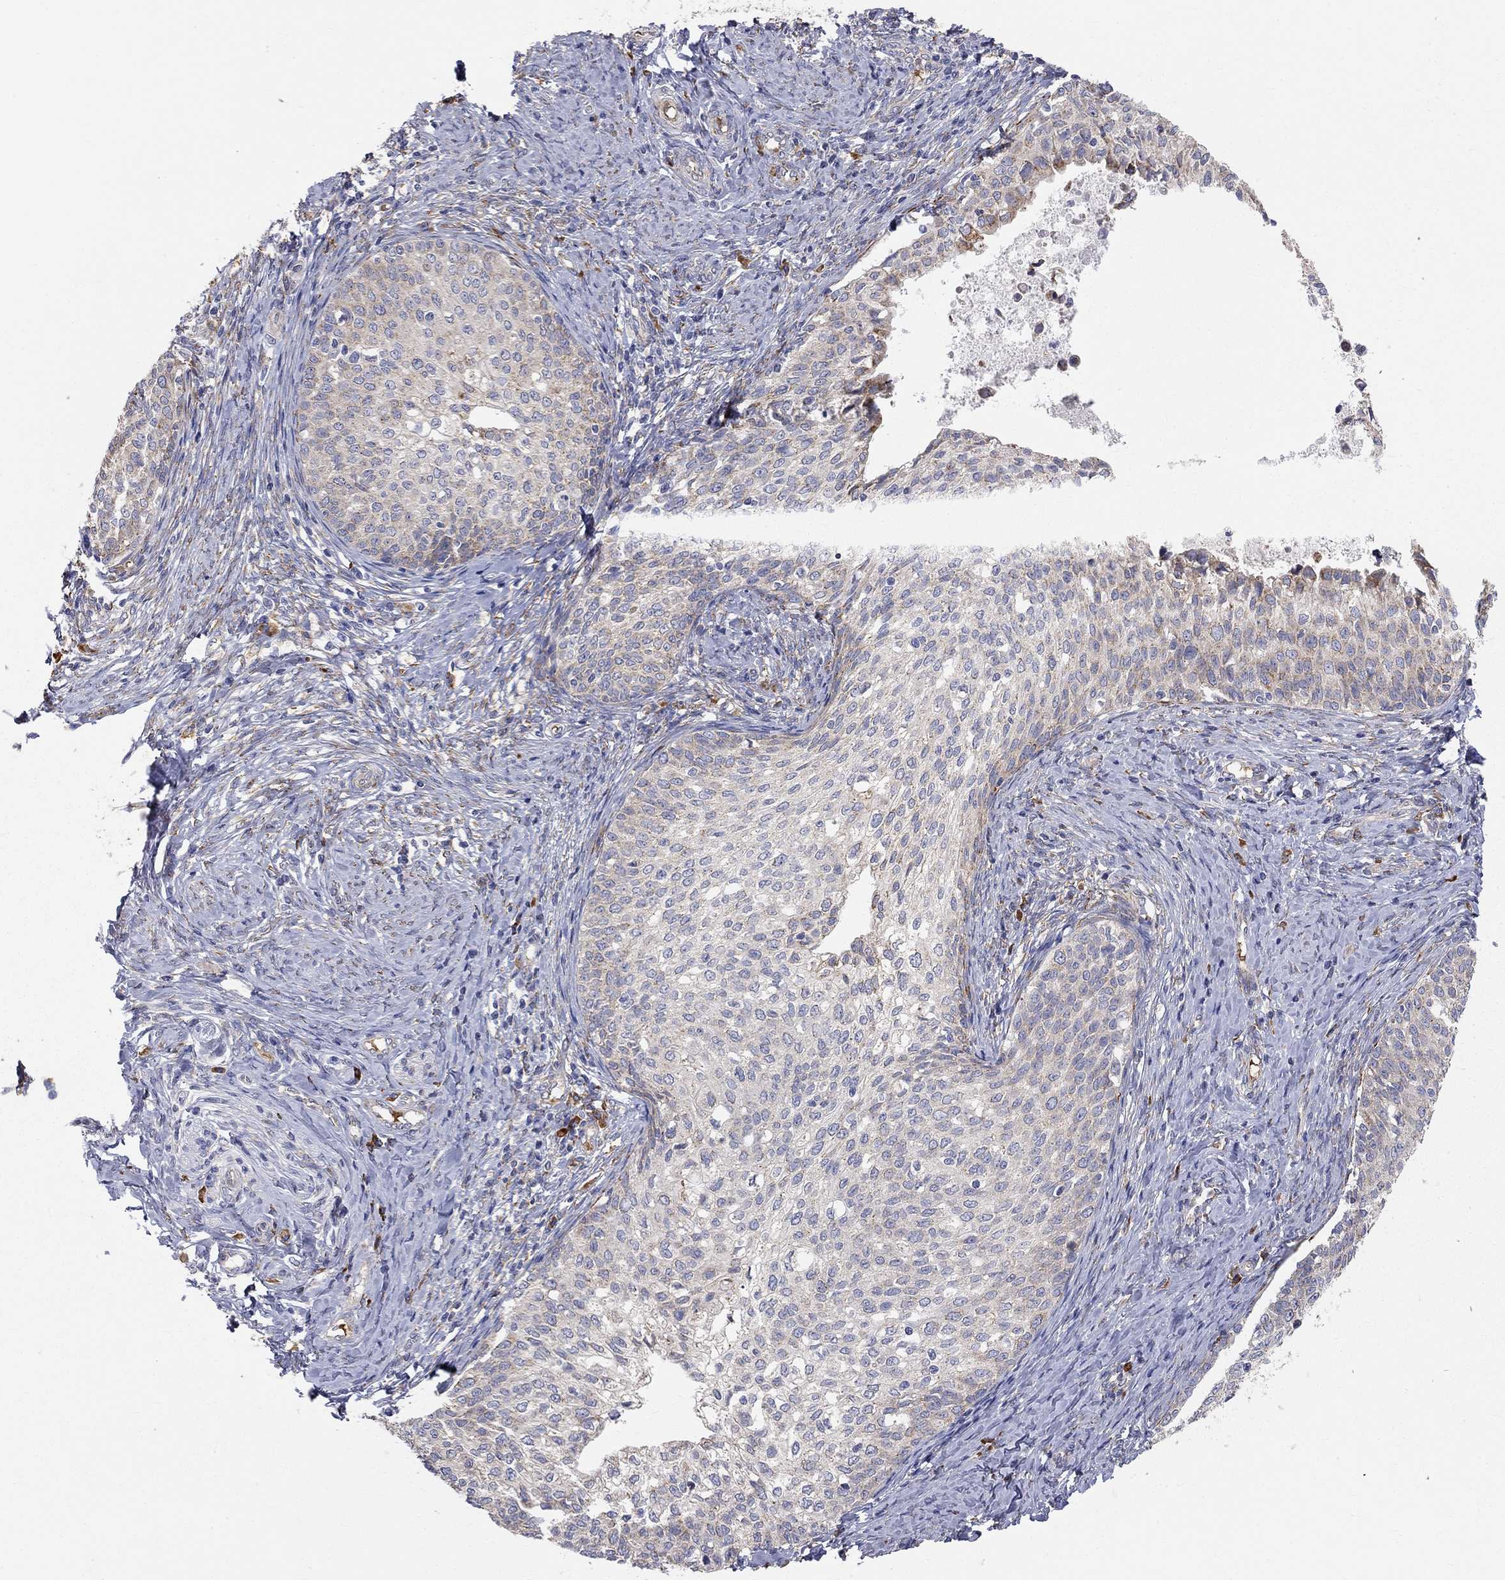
{"staining": {"intensity": "negative", "quantity": "none", "location": "none"}, "tissue": "cervical cancer", "cell_type": "Tumor cells", "image_type": "cancer", "snomed": [{"axis": "morphology", "description": "Squamous cell carcinoma, NOS"}, {"axis": "topography", "description": "Cervix"}], "caption": "Image shows no significant protein expression in tumor cells of cervical squamous cell carcinoma.", "gene": "CASTOR1", "patient": {"sex": "female", "age": 51}}